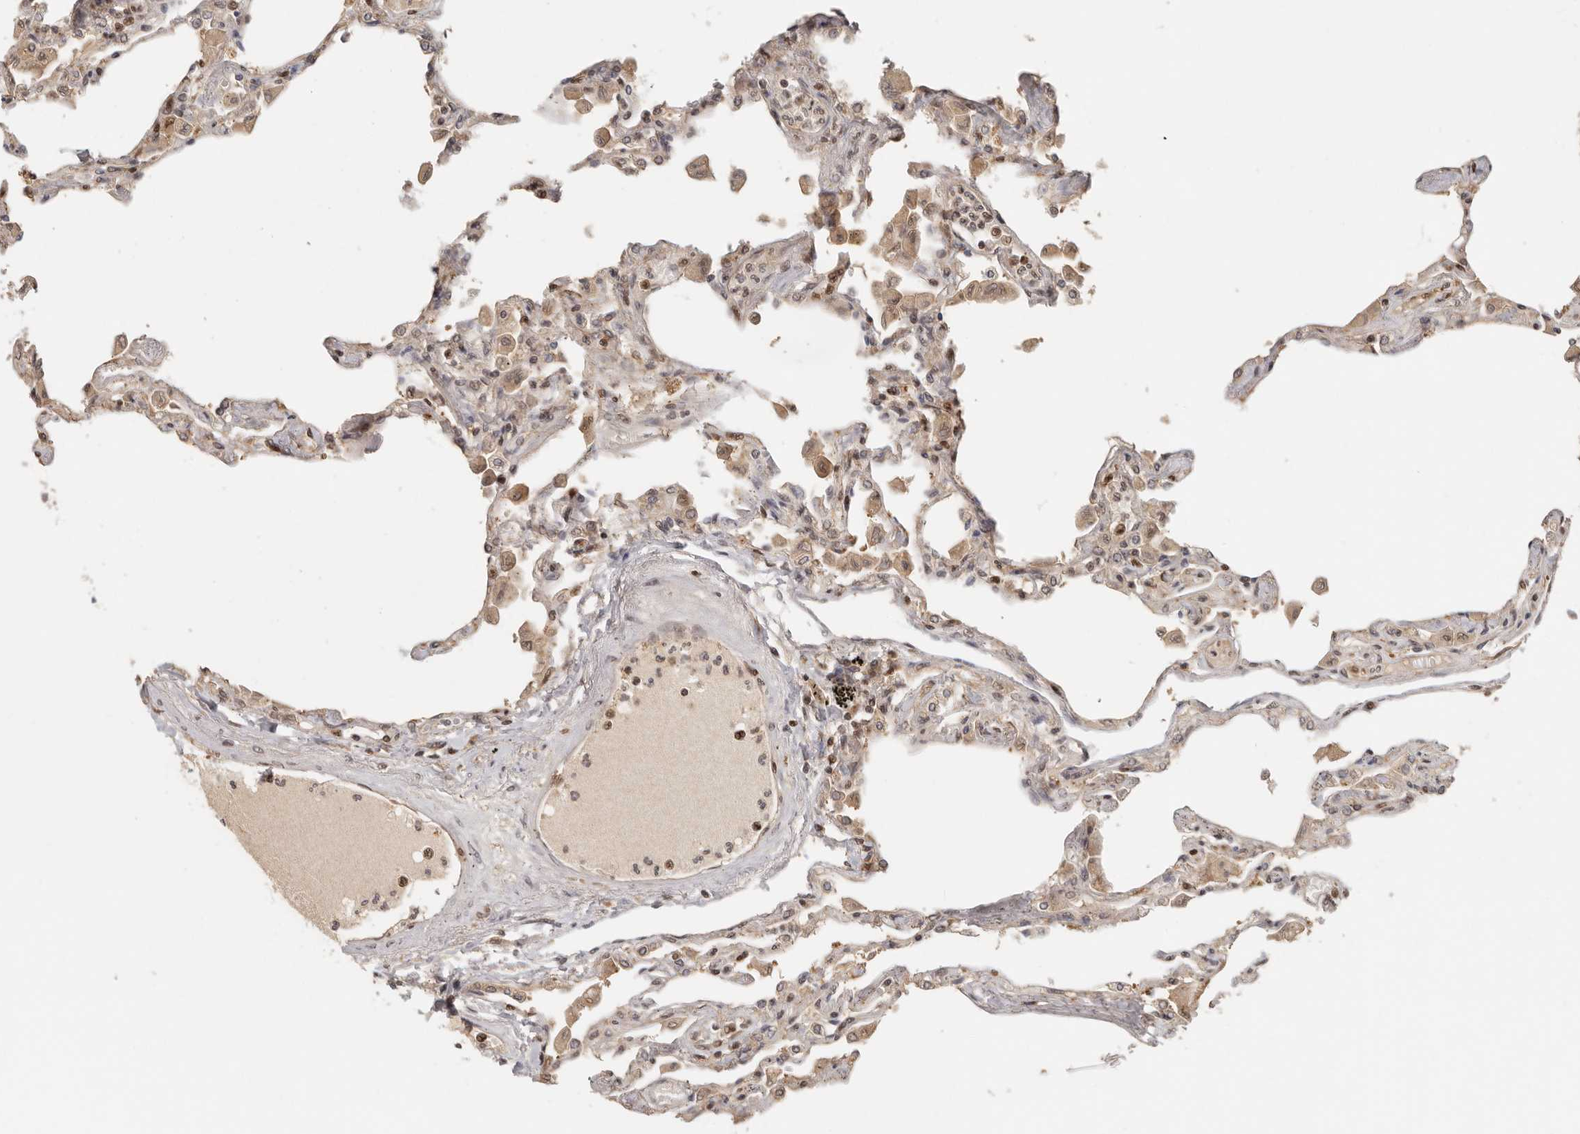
{"staining": {"intensity": "weak", "quantity": "25%-75%", "location": "cytoplasmic/membranous,nuclear"}, "tissue": "lung", "cell_type": "Alveolar cells", "image_type": "normal", "snomed": [{"axis": "morphology", "description": "Normal tissue, NOS"}, {"axis": "topography", "description": "Bronchus"}, {"axis": "topography", "description": "Lung"}], "caption": "Protein expression analysis of unremarkable human lung reveals weak cytoplasmic/membranous,nuclear staining in about 25%-75% of alveolar cells. (DAB IHC with brightfield microscopy, high magnification).", "gene": "PSMA5", "patient": {"sex": "female", "age": 49}}